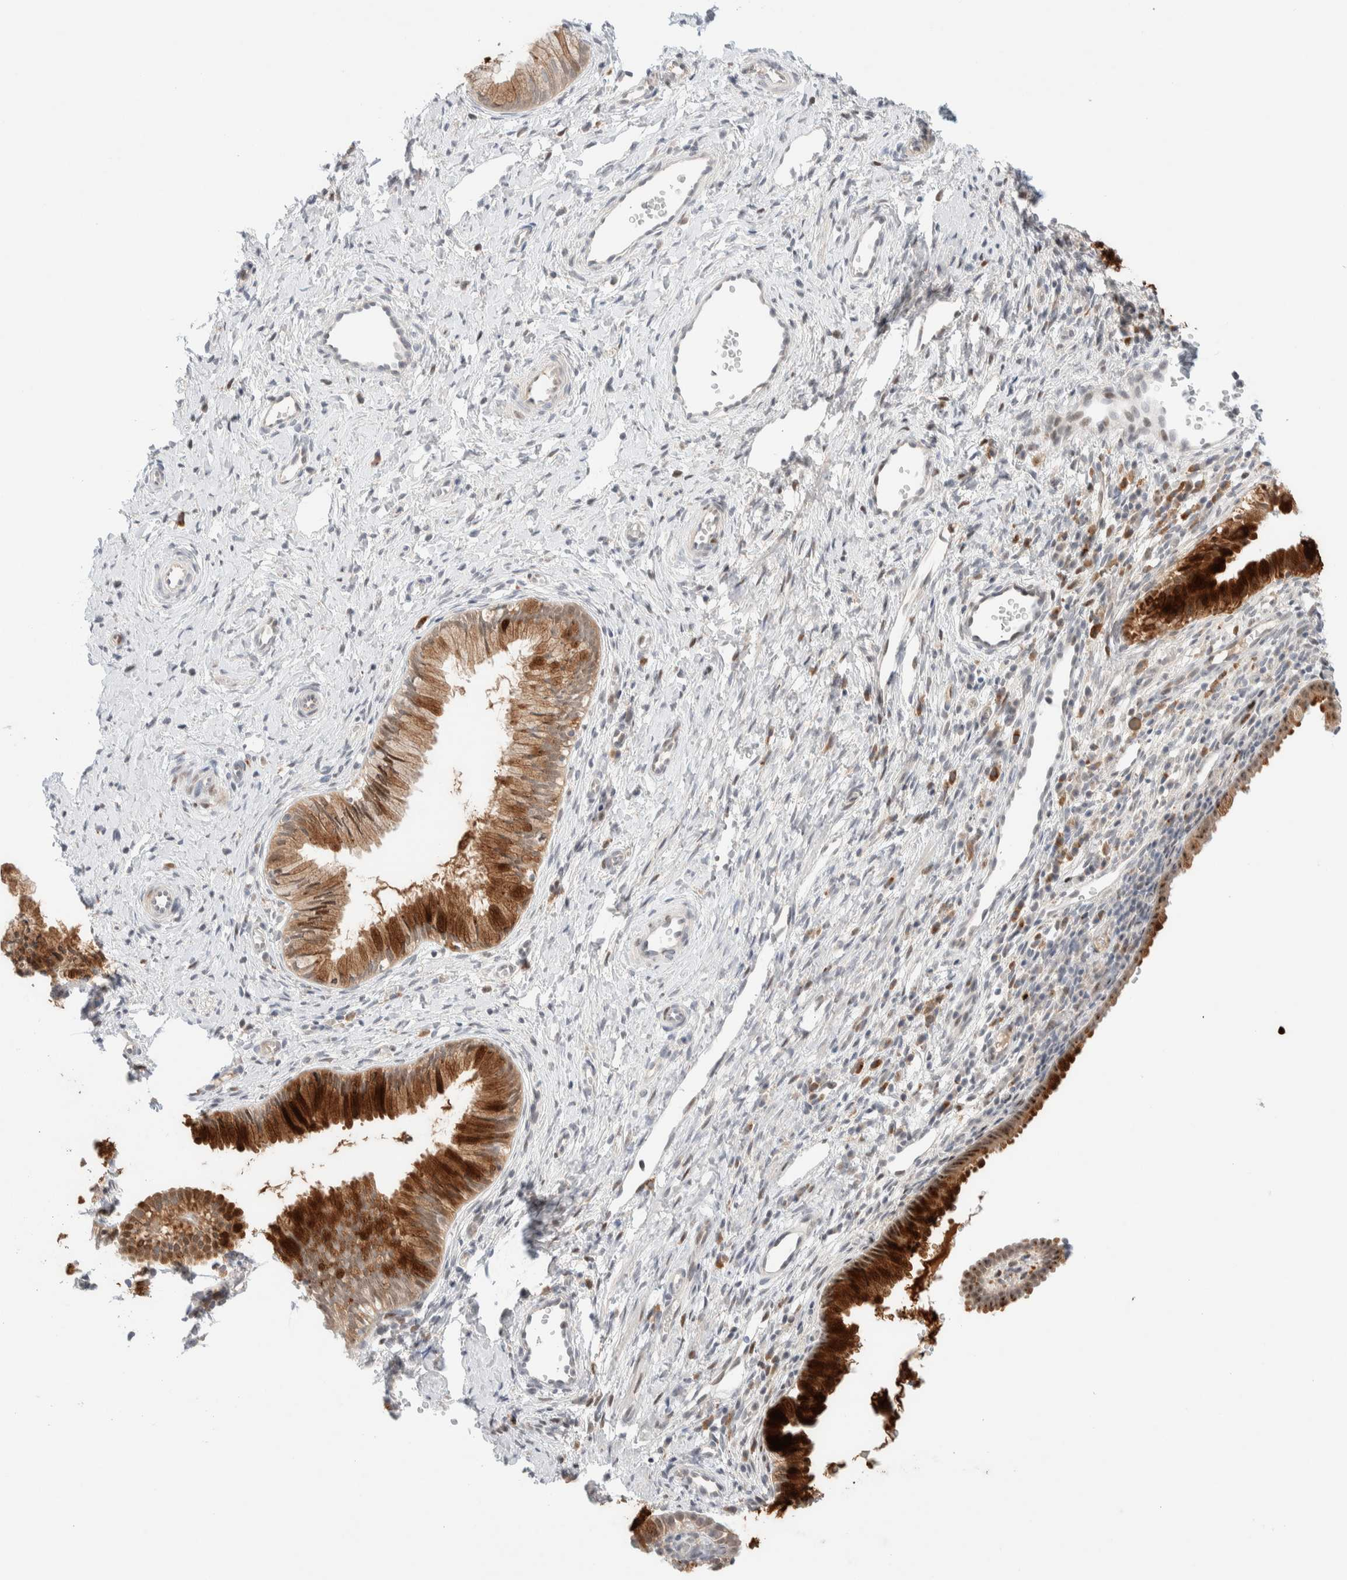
{"staining": {"intensity": "strong", "quantity": ">75%", "location": "cytoplasmic/membranous"}, "tissue": "cervix", "cell_type": "Glandular cells", "image_type": "normal", "snomed": [{"axis": "morphology", "description": "Normal tissue, NOS"}, {"axis": "topography", "description": "Cervix"}], "caption": "Immunohistochemistry of unremarkable human cervix demonstrates high levels of strong cytoplasmic/membranous staining in about >75% of glandular cells. Ihc stains the protein in brown and the nuclei are stained blue.", "gene": "CHKA", "patient": {"sex": "female", "age": 27}}